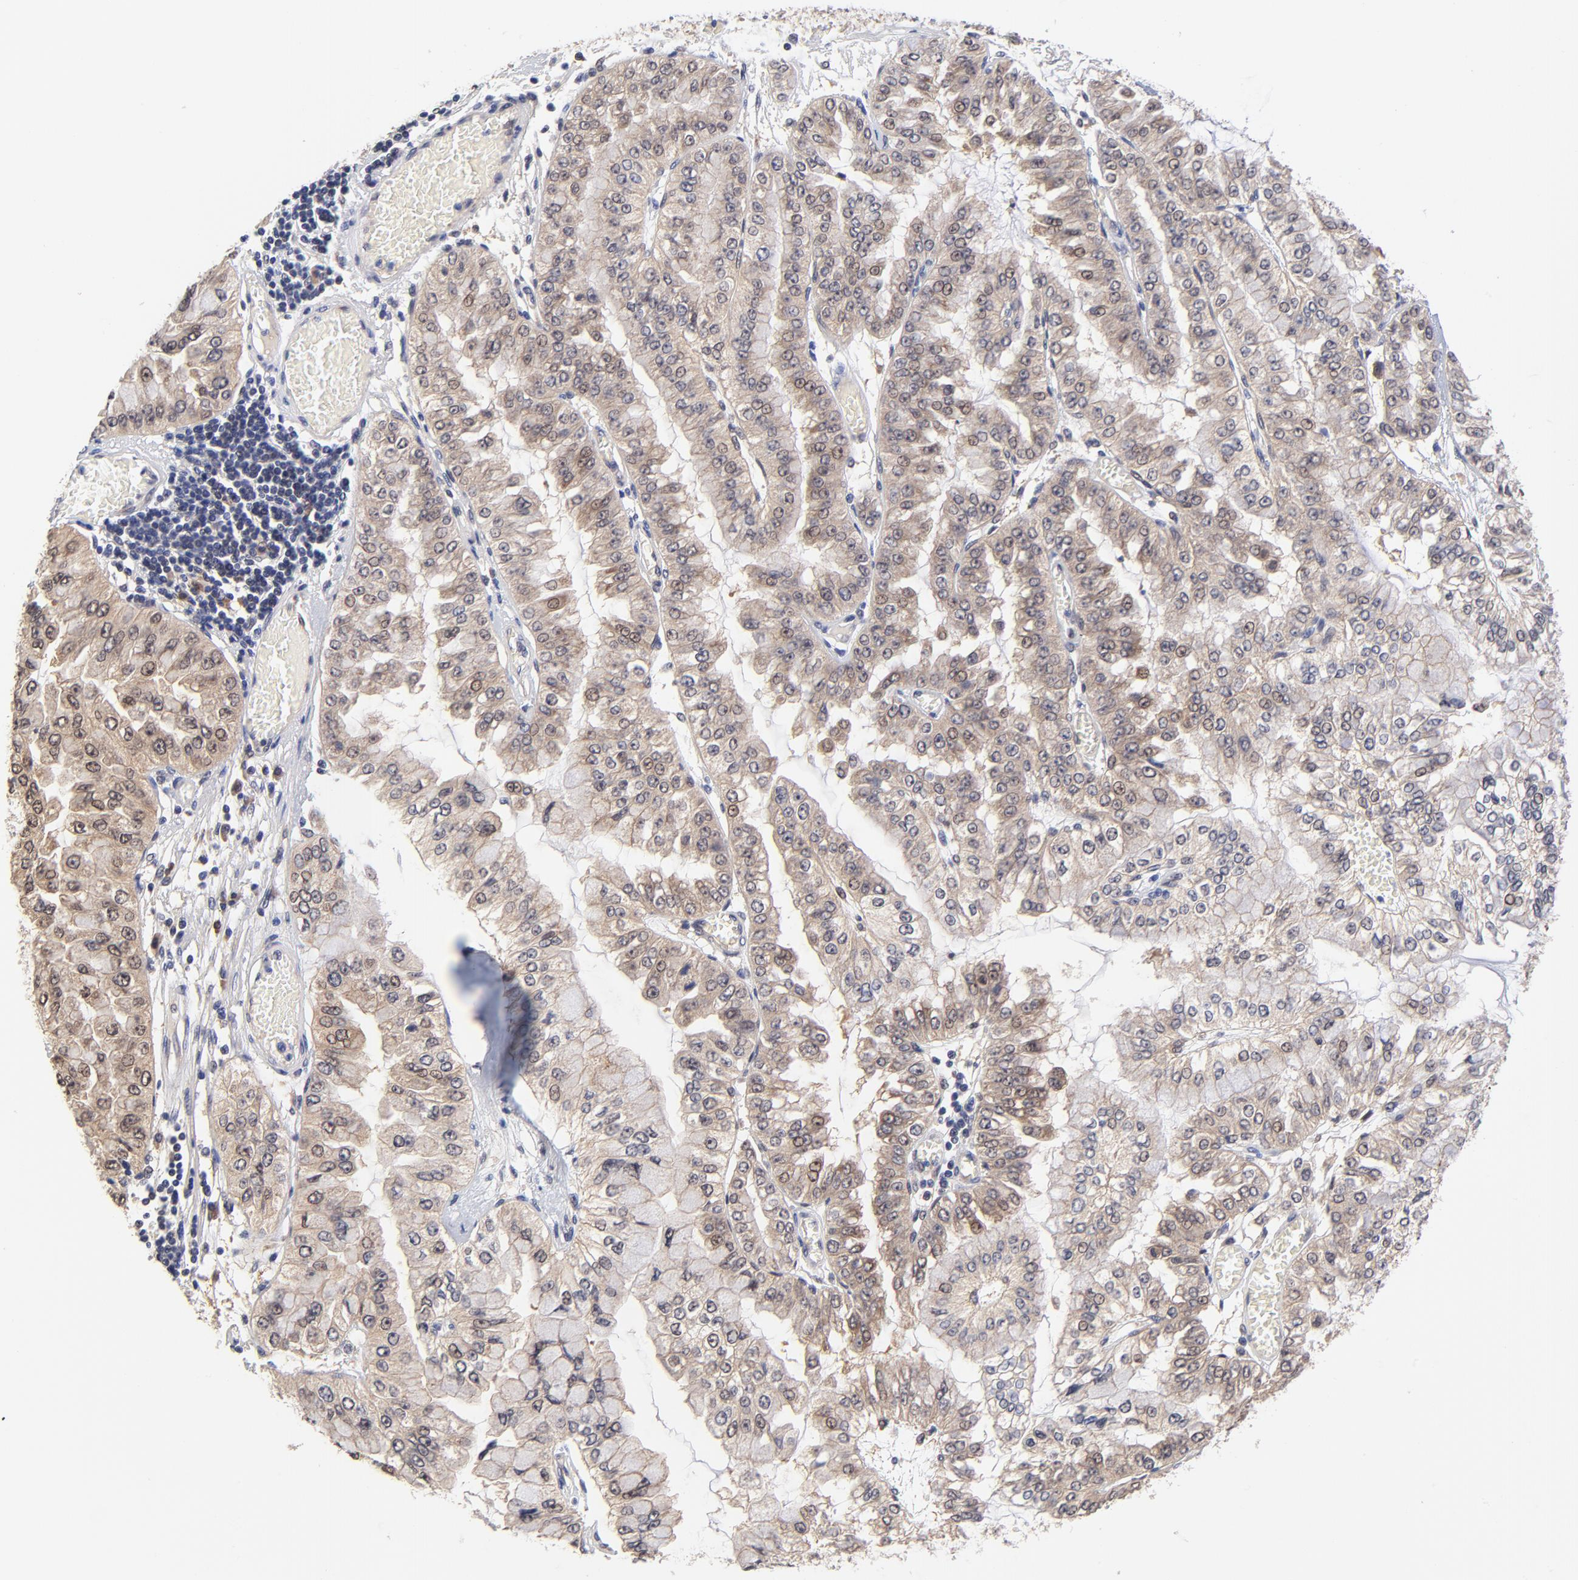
{"staining": {"intensity": "moderate", "quantity": ">75%", "location": "cytoplasmic/membranous,nuclear"}, "tissue": "liver cancer", "cell_type": "Tumor cells", "image_type": "cancer", "snomed": [{"axis": "morphology", "description": "Cholangiocarcinoma"}, {"axis": "topography", "description": "Liver"}], "caption": "Moderate cytoplasmic/membranous and nuclear protein positivity is appreciated in approximately >75% of tumor cells in cholangiocarcinoma (liver).", "gene": "TXNL1", "patient": {"sex": "female", "age": 79}}